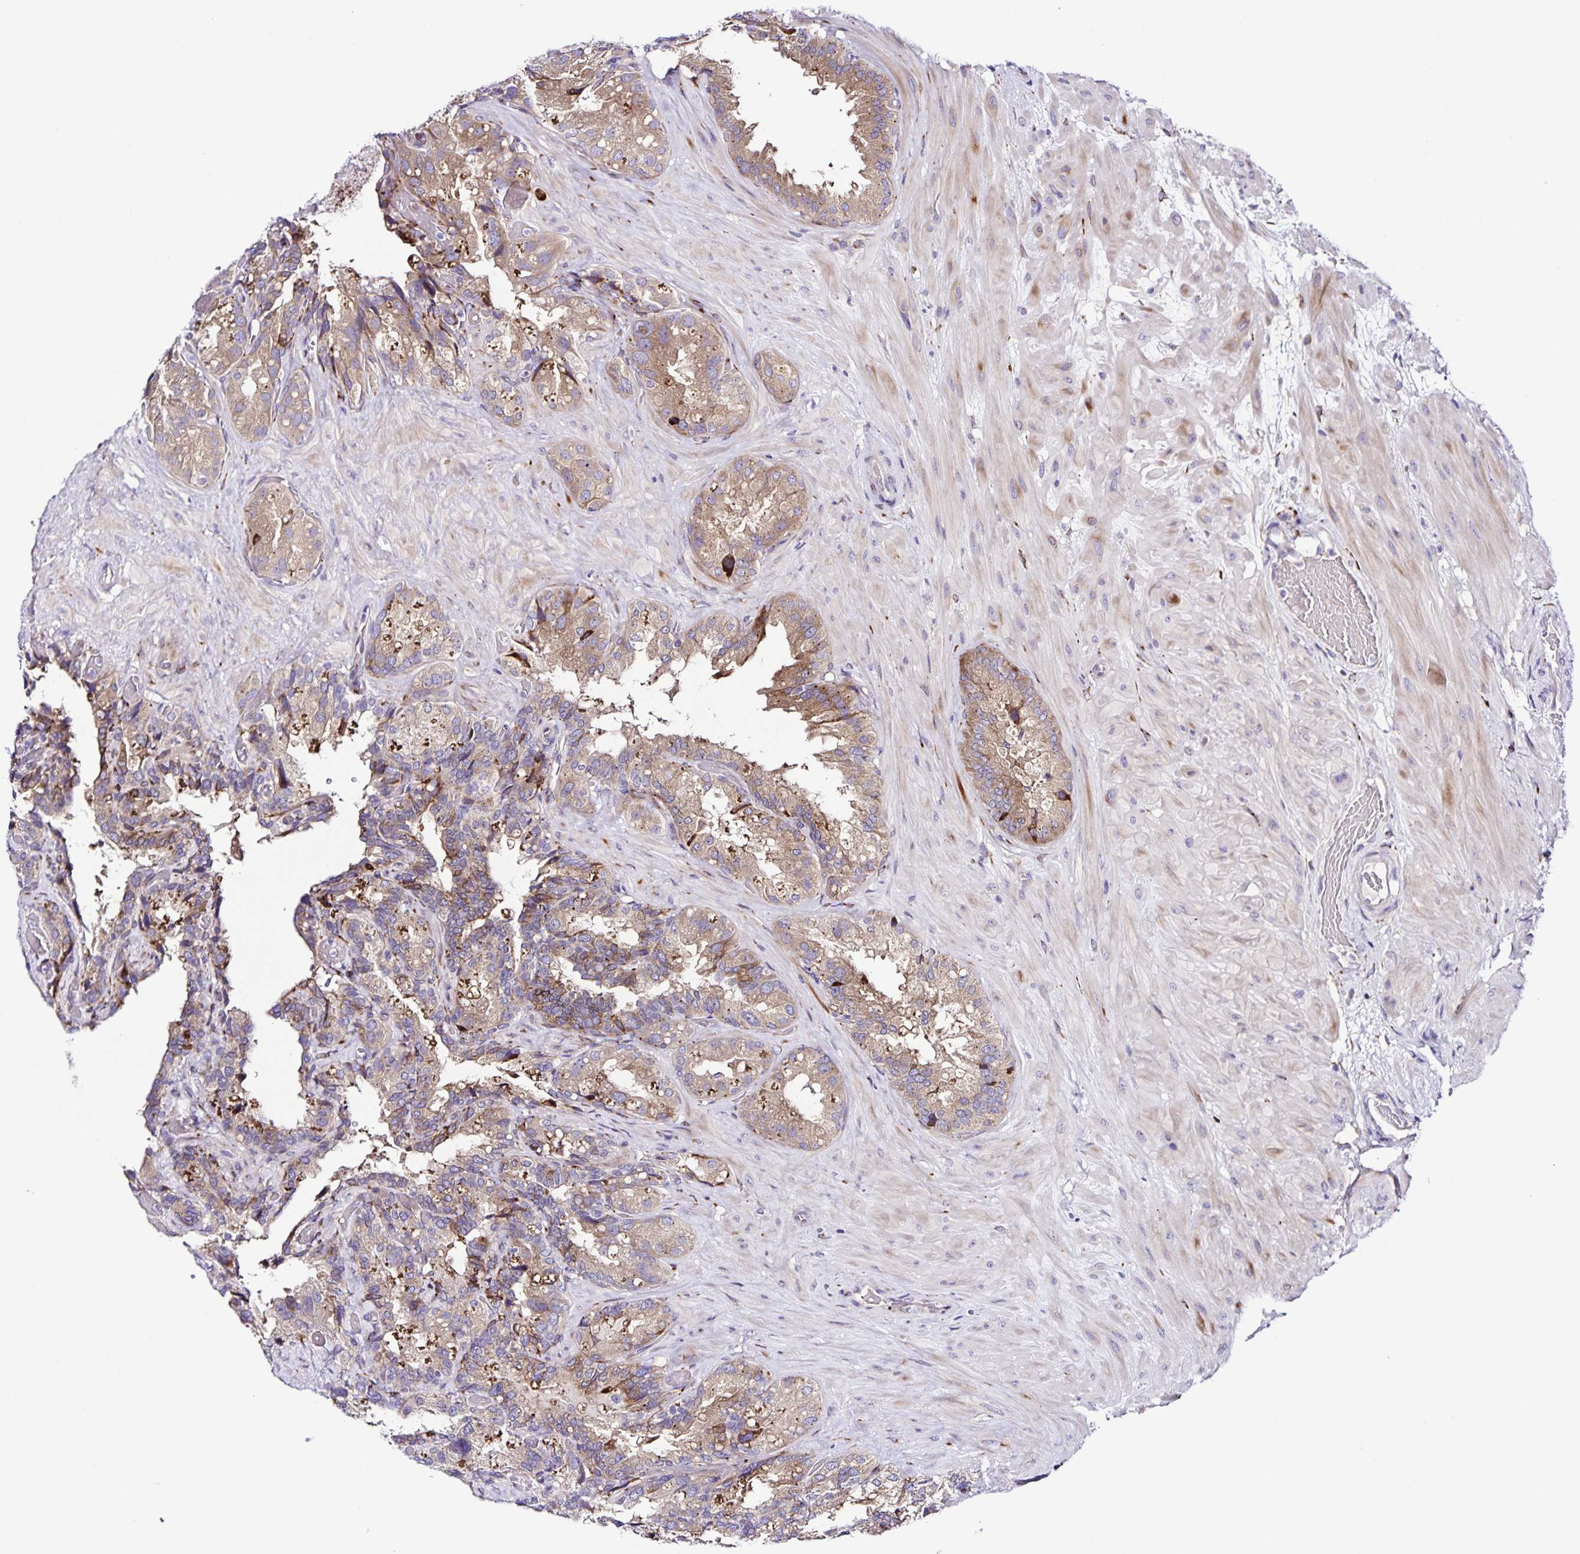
{"staining": {"intensity": "moderate", "quantity": "25%-75%", "location": "cytoplasmic/membranous"}, "tissue": "seminal vesicle", "cell_type": "Glandular cells", "image_type": "normal", "snomed": [{"axis": "morphology", "description": "Normal tissue, NOS"}, {"axis": "topography", "description": "Seminal veicle"}], "caption": "Moderate cytoplasmic/membranous staining for a protein is identified in about 25%-75% of glandular cells of benign seminal vesicle using immunohistochemistry.", "gene": "OSBPL5", "patient": {"sex": "male", "age": 60}}